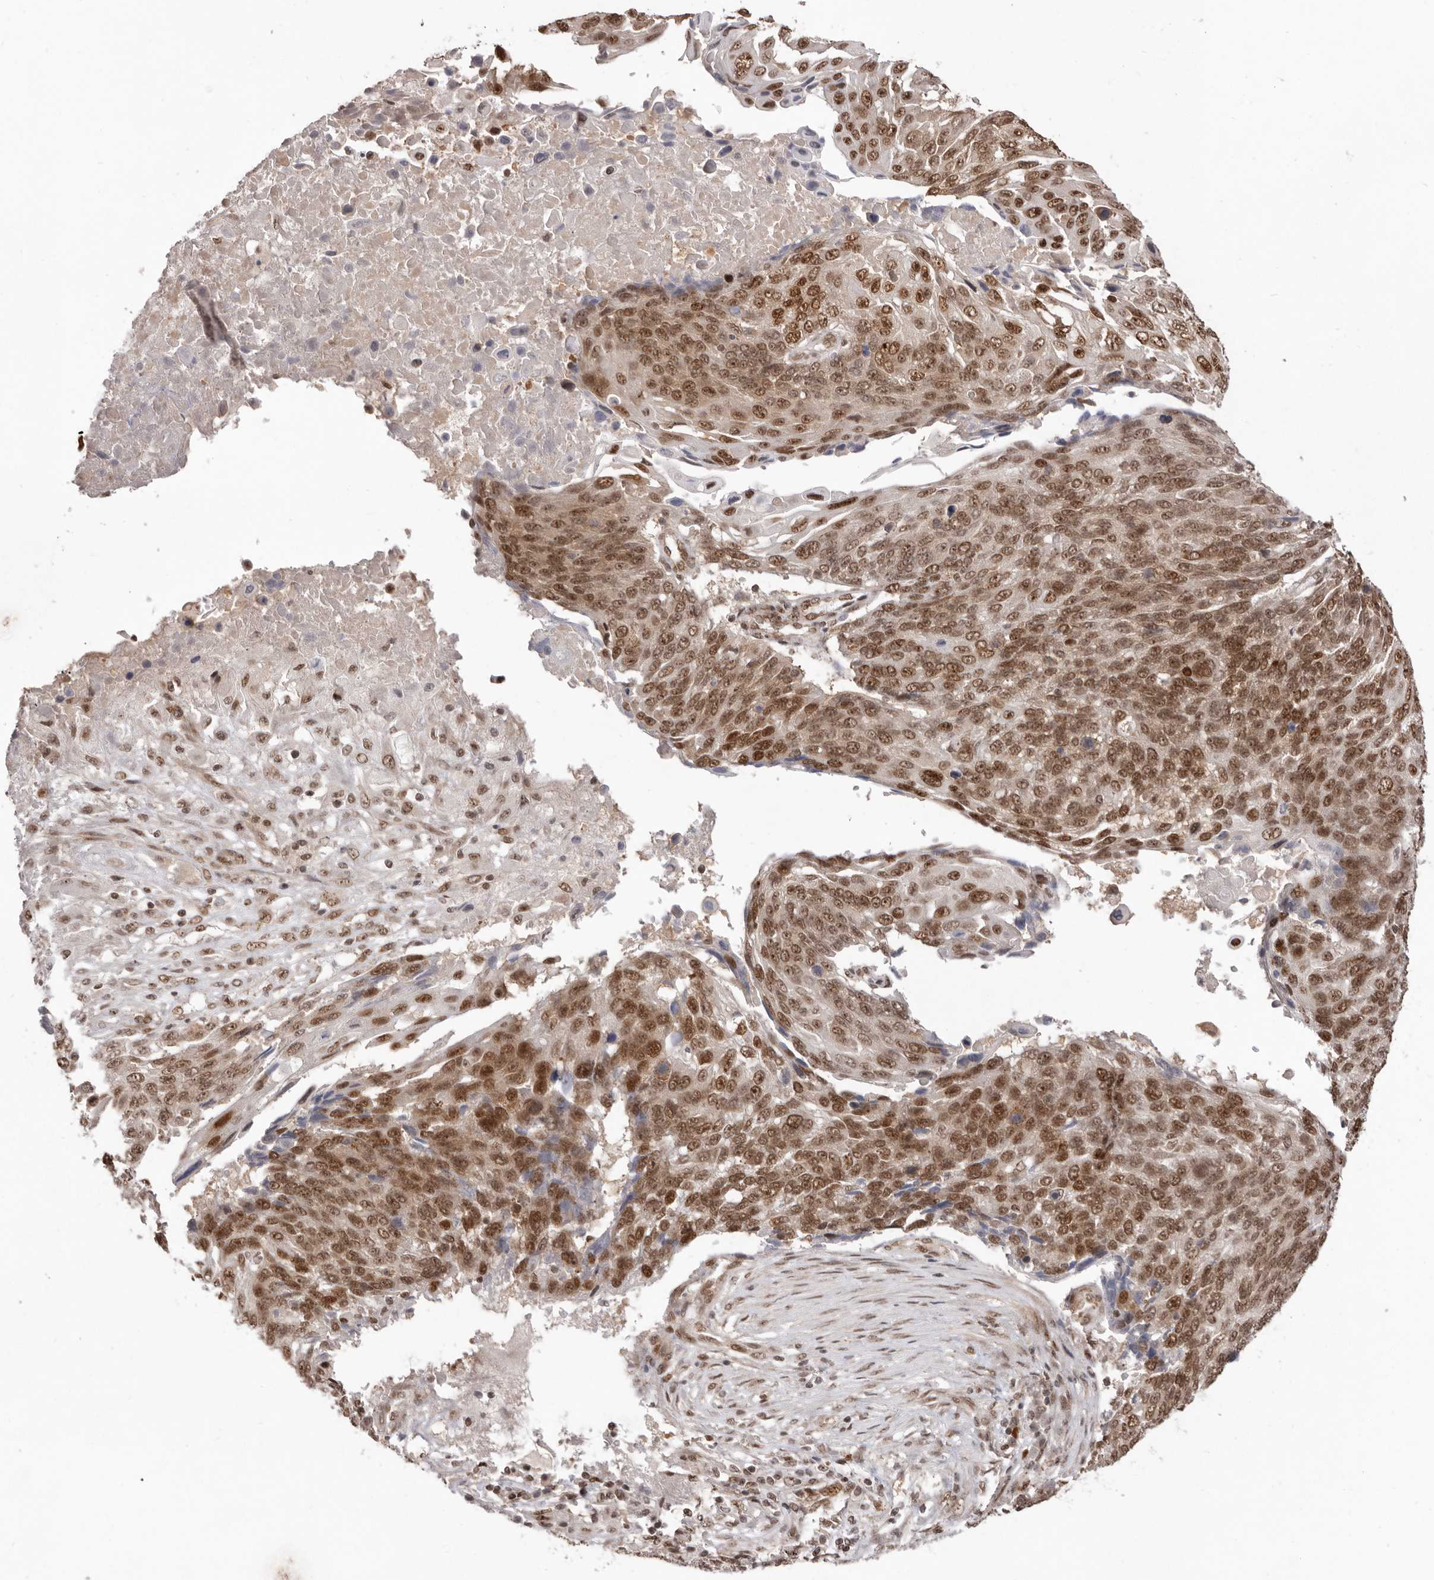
{"staining": {"intensity": "moderate", "quantity": ">75%", "location": "nuclear"}, "tissue": "lung cancer", "cell_type": "Tumor cells", "image_type": "cancer", "snomed": [{"axis": "morphology", "description": "Squamous cell carcinoma, NOS"}, {"axis": "topography", "description": "Lung"}], "caption": "Human squamous cell carcinoma (lung) stained with a protein marker reveals moderate staining in tumor cells.", "gene": "CHTOP", "patient": {"sex": "male", "age": 66}}